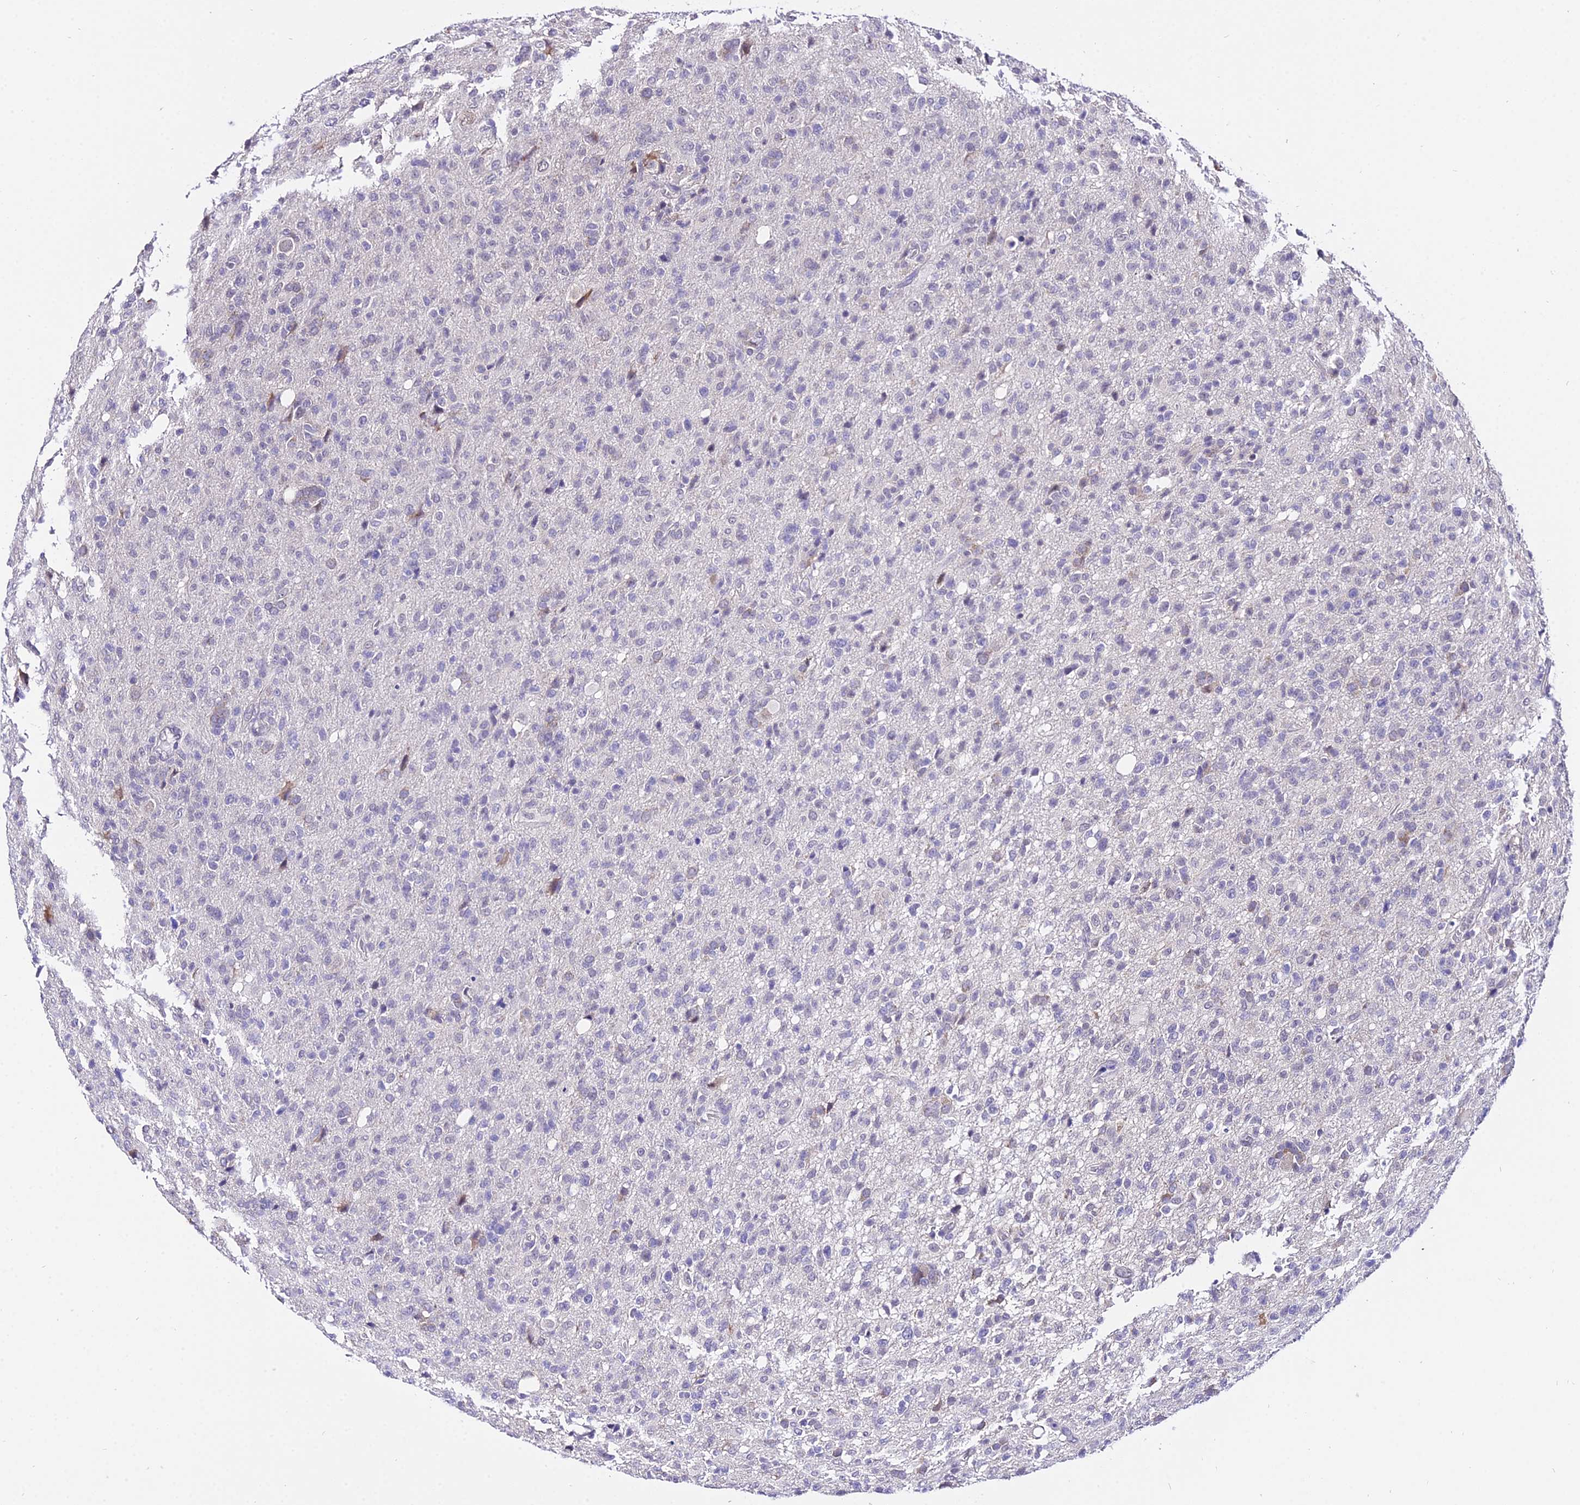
{"staining": {"intensity": "negative", "quantity": "none", "location": "none"}, "tissue": "glioma", "cell_type": "Tumor cells", "image_type": "cancer", "snomed": [{"axis": "morphology", "description": "Glioma, malignant, High grade"}, {"axis": "topography", "description": "Brain"}], "caption": "Malignant glioma (high-grade) was stained to show a protein in brown. There is no significant staining in tumor cells.", "gene": "POLR2I", "patient": {"sex": "female", "age": 57}}